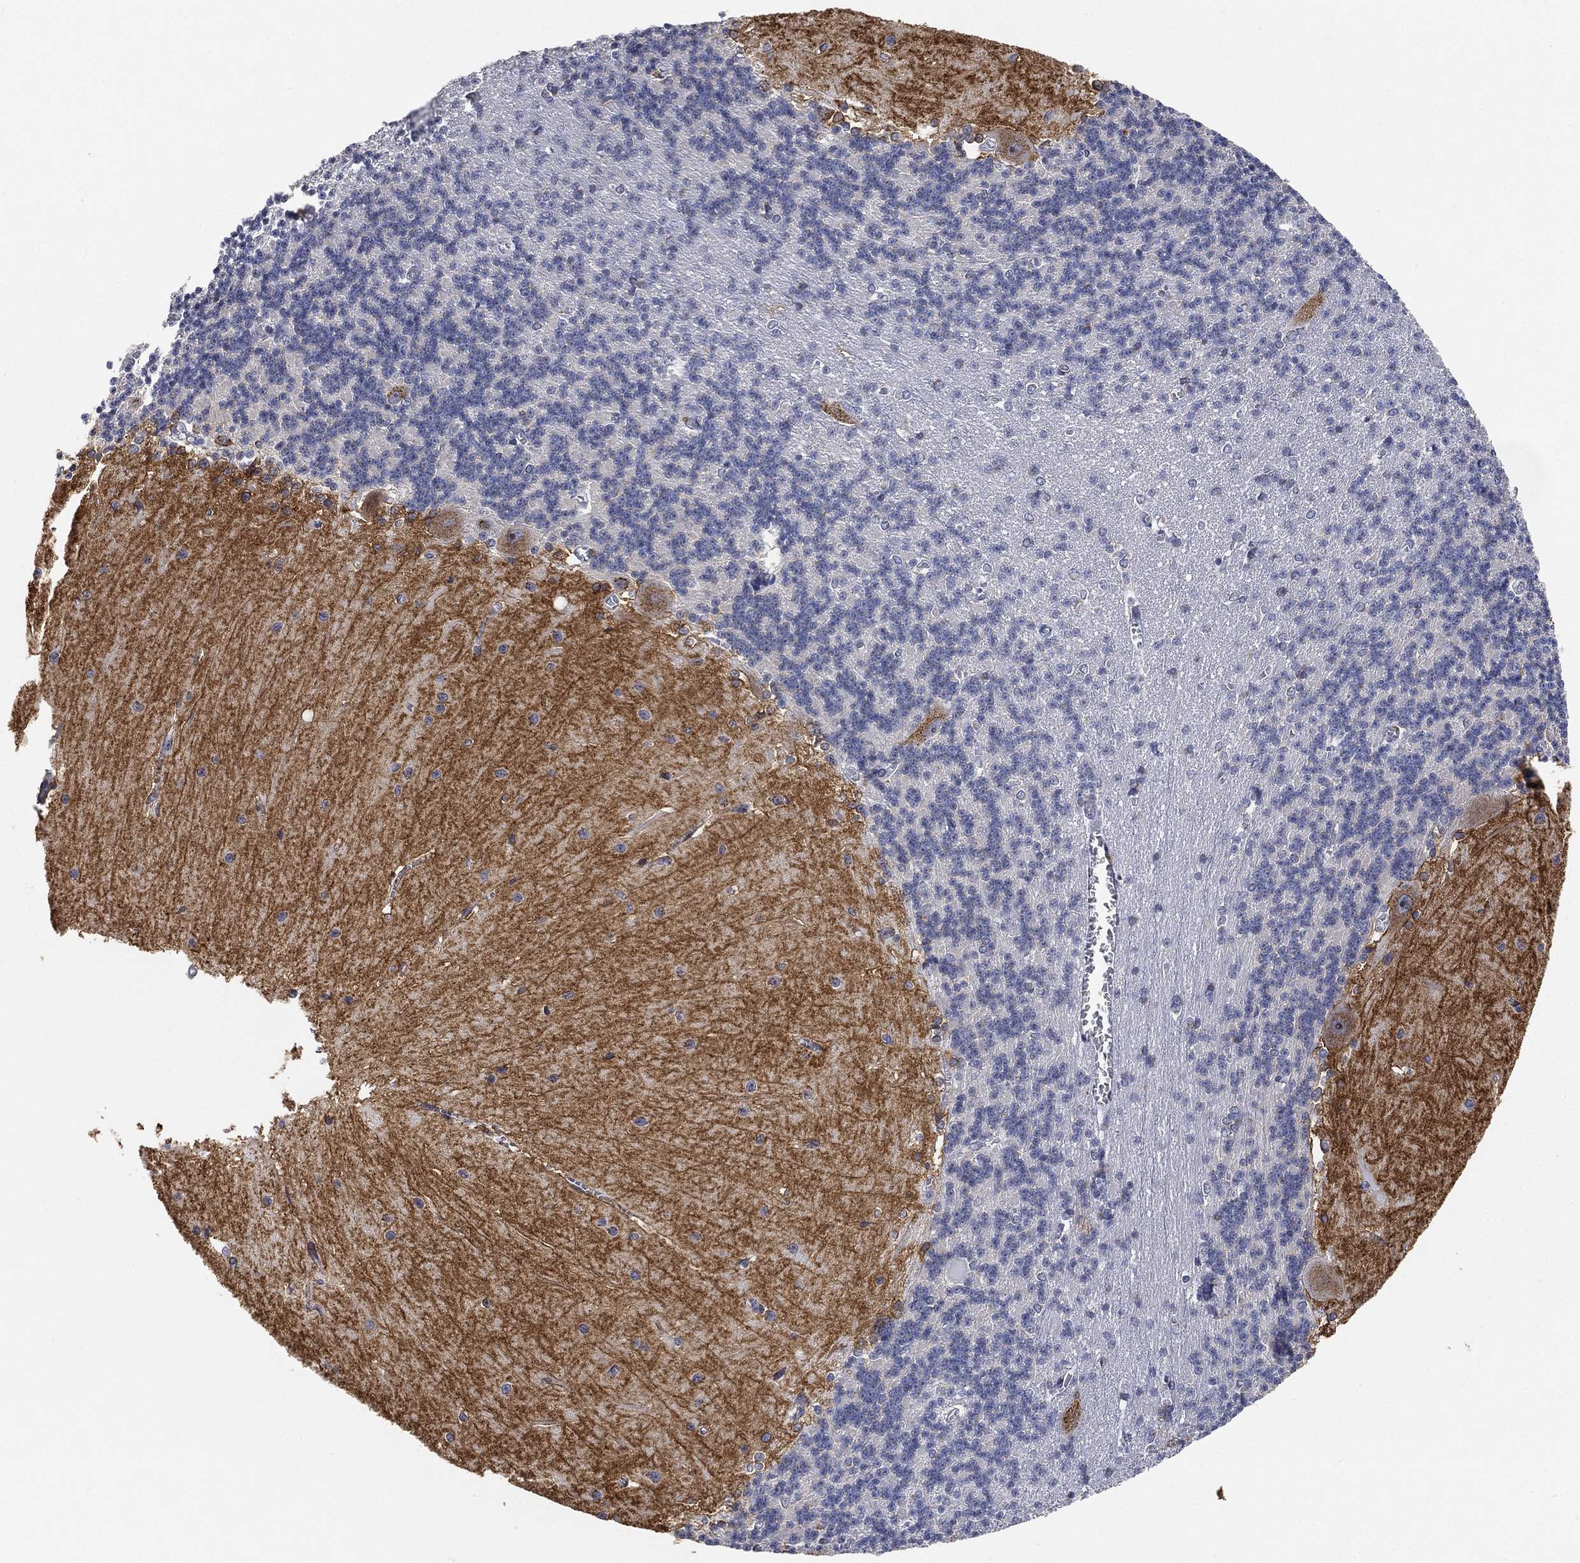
{"staining": {"intensity": "moderate", "quantity": "<25%", "location": "cytoplasmic/membranous"}, "tissue": "cerebellum", "cell_type": "Cells in granular layer", "image_type": "normal", "snomed": [{"axis": "morphology", "description": "Normal tissue, NOS"}, {"axis": "topography", "description": "Cerebellum"}], "caption": "Immunohistochemical staining of normal human cerebellum exhibits moderate cytoplasmic/membranous protein expression in approximately <25% of cells in granular layer.", "gene": "TICAM1", "patient": {"sex": "male", "age": 37}}